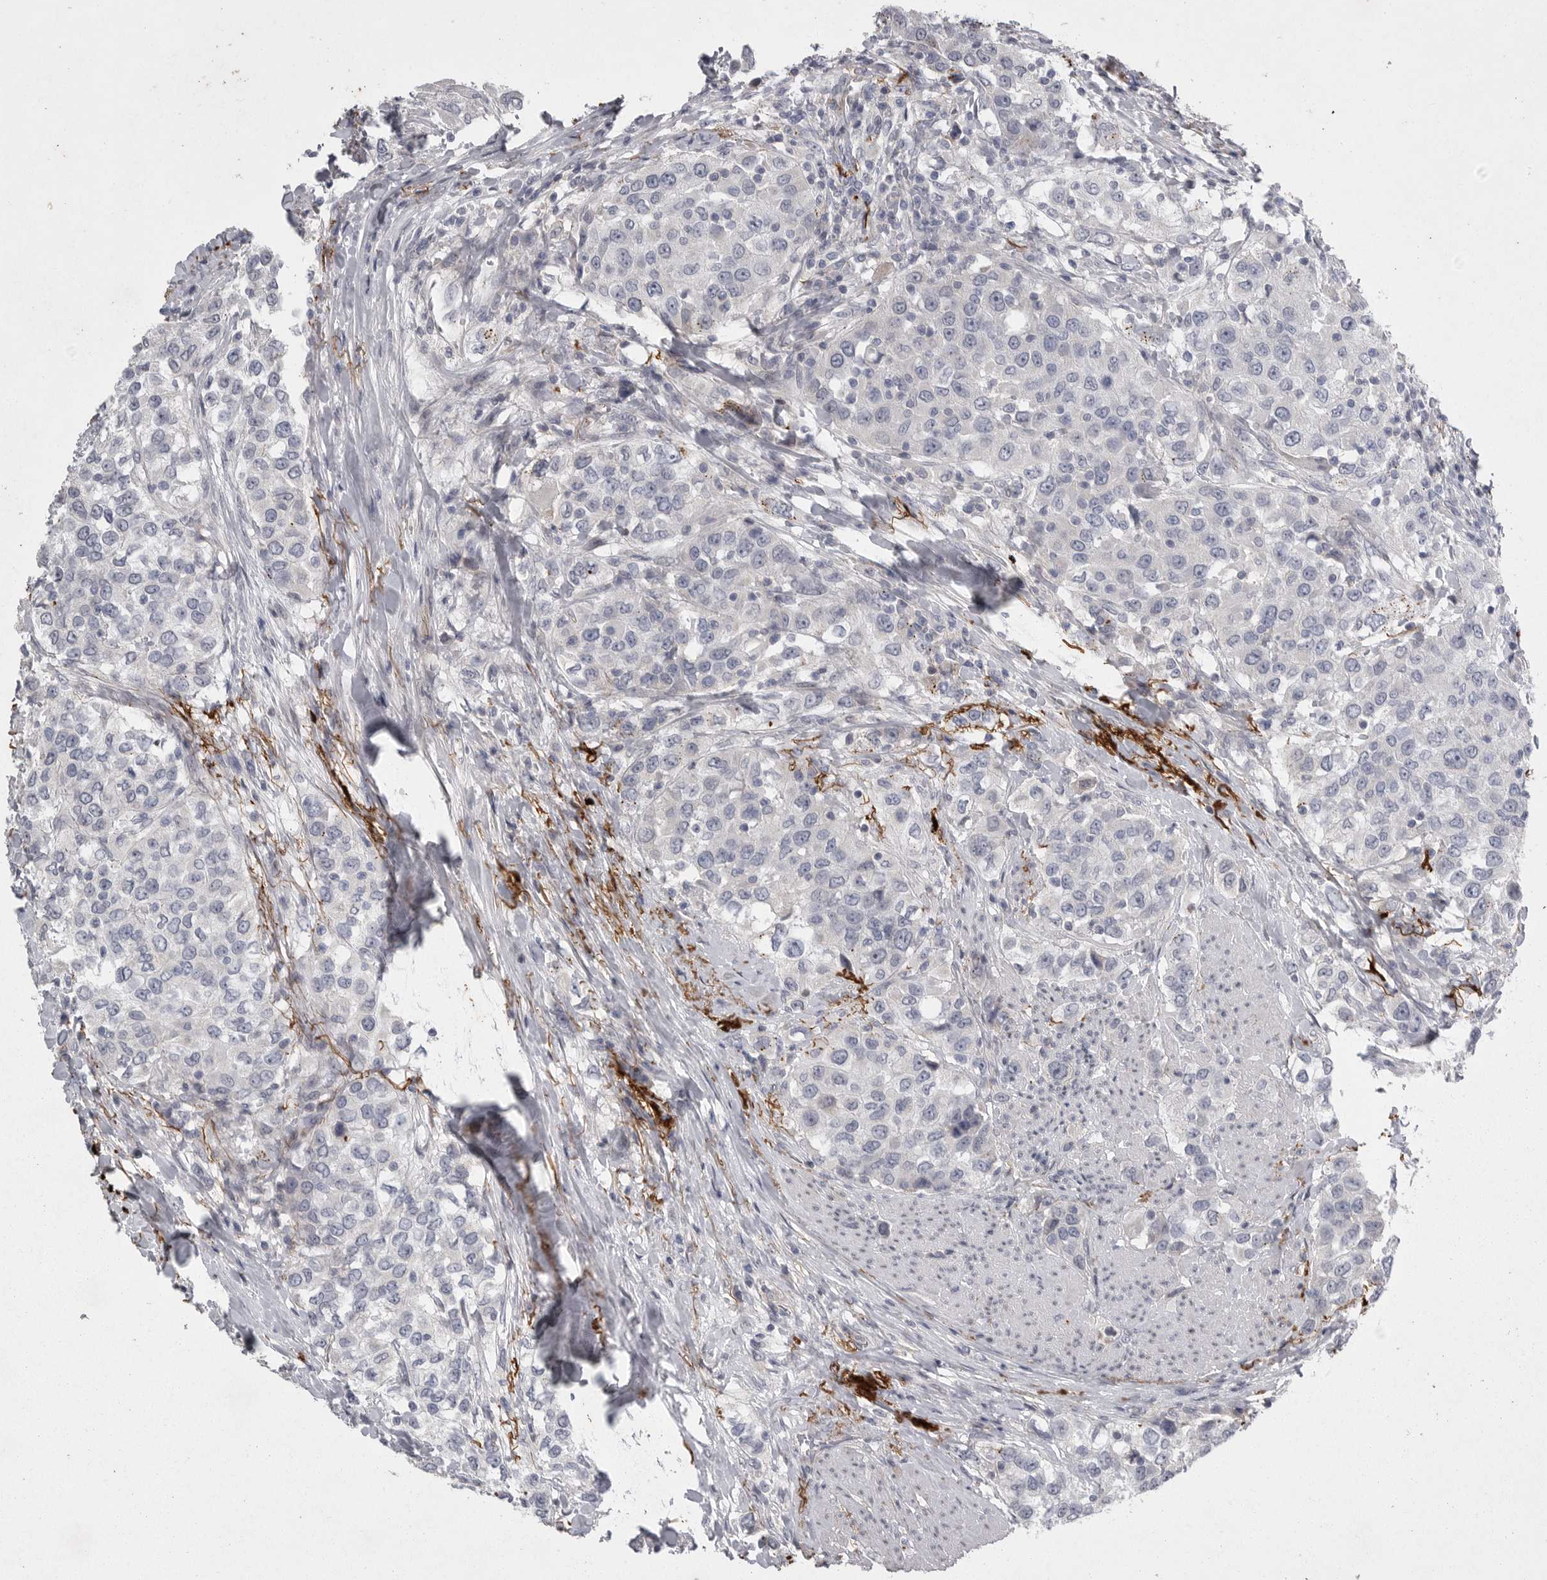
{"staining": {"intensity": "negative", "quantity": "none", "location": "none"}, "tissue": "urothelial cancer", "cell_type": "Tumor cells", "image_type": "cancer", "snomed": [{"axis": "morphology", "description": "Urothelial carcinoma, High grade"}, {"axis": "topography", "description": "Urinary bladder"}], "caption": "DAB (3,3'-diaminobenzidine) immunohistochemical staining of urothelial cancer demonstrates no significant expression in tumor cells.", "gene": "CRP", "patient": {"sex": "female", "age": 80}}